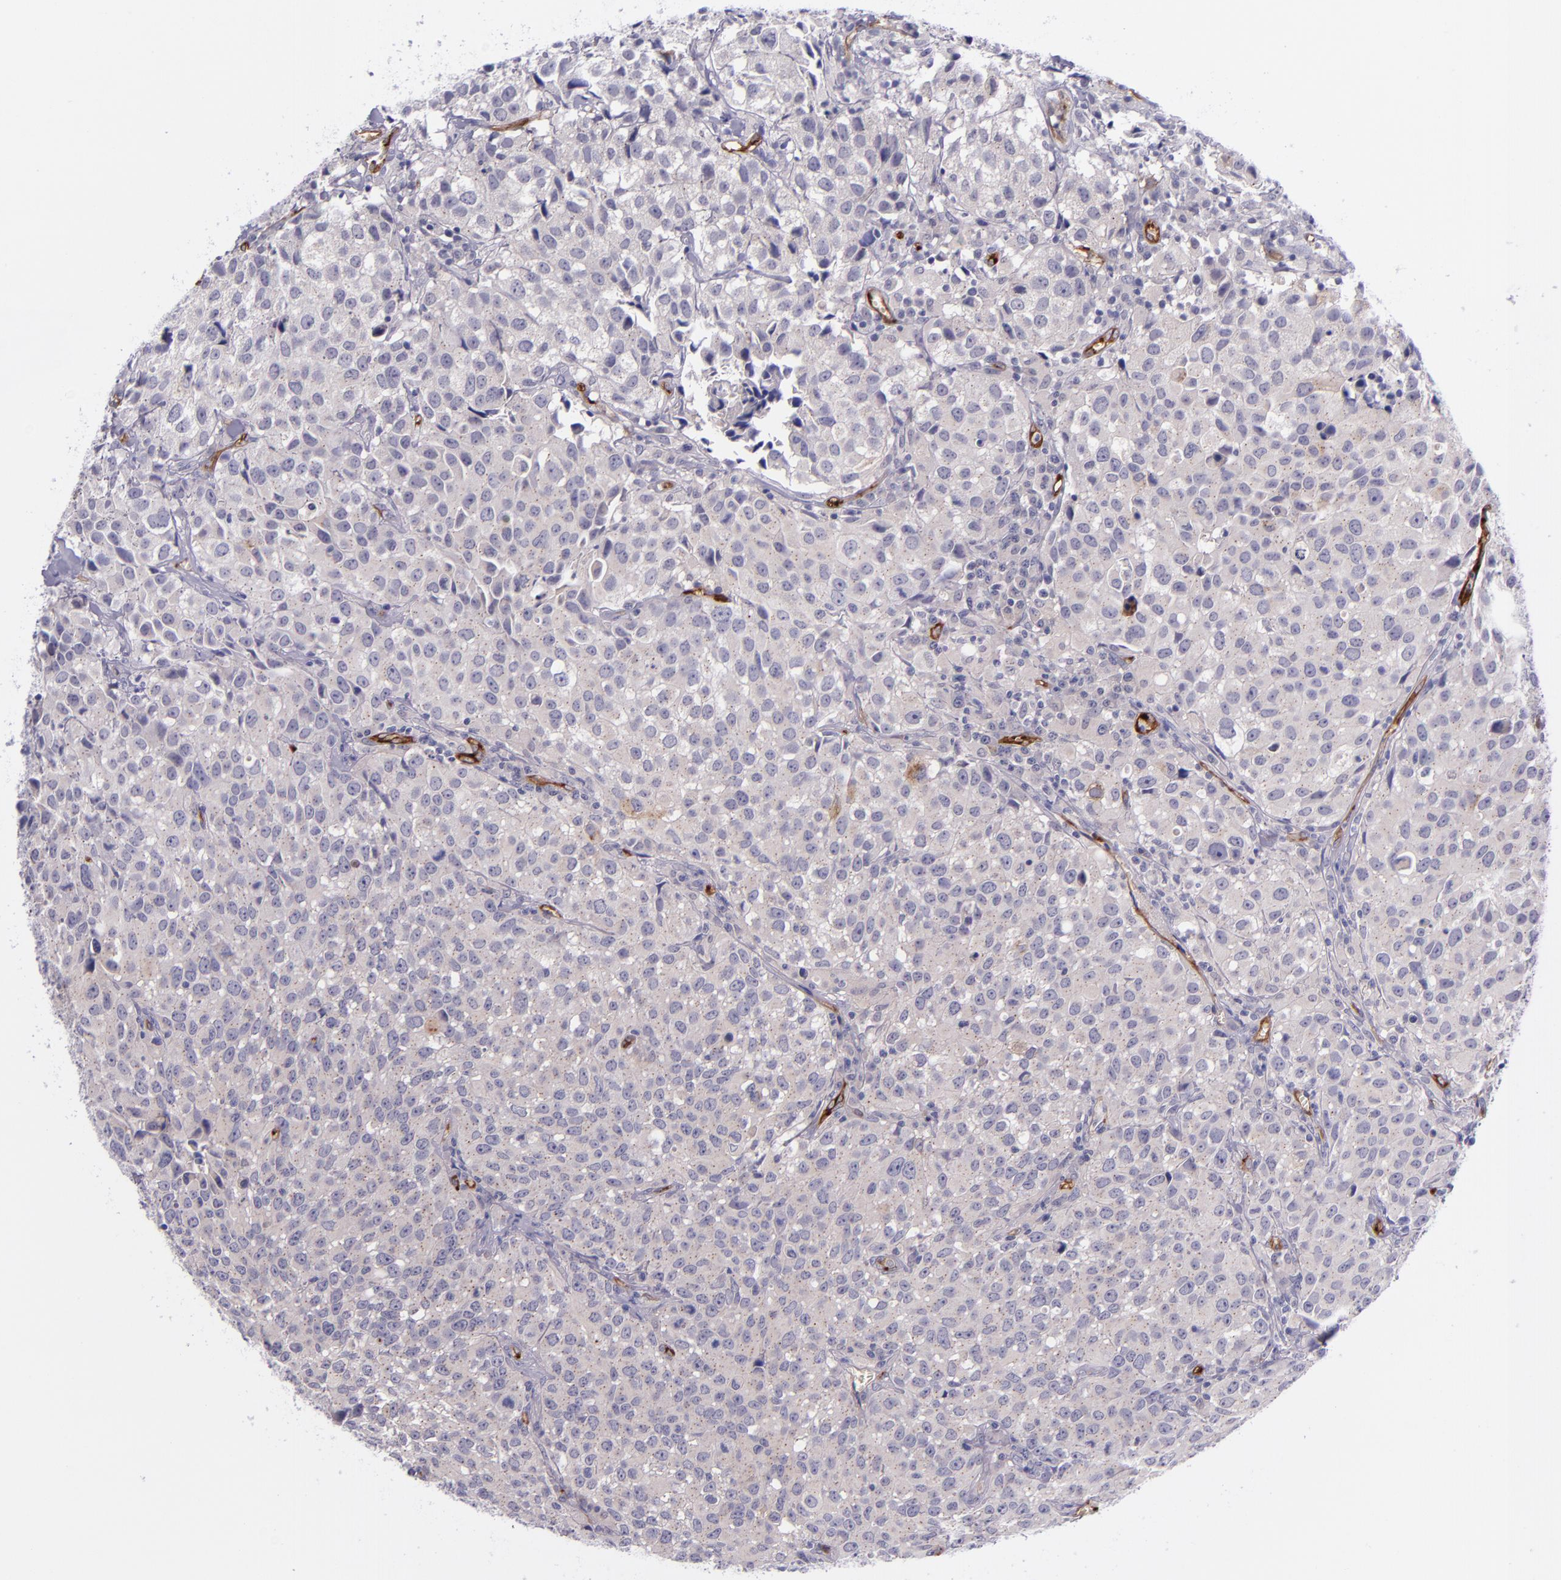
{"staining": {"intensity": "negative", "quantity": "none", "location": "none"}, "tissue": "urothelial cancer", "cell_type": "Tumor cells", "image_type": "cancer", "snomed": [{"axis": "morphology", "description": "Urothelial carcinoma, High grade"}, {"axis": "topography", "description": "Urinary bladder"}], "caption": "The micrograph displays no significant positivity in tumor cells of urothelial carcinoma (high-grade). The staining was performed using DAB (3,3'-diaminobenzidine) to visualize the protein expression in brown, while the nuclei were stained in blue with hematoxylin (Magnification: 20x).", "gene": "NOS3", "patient": {"sex": "female", "age": 75}}